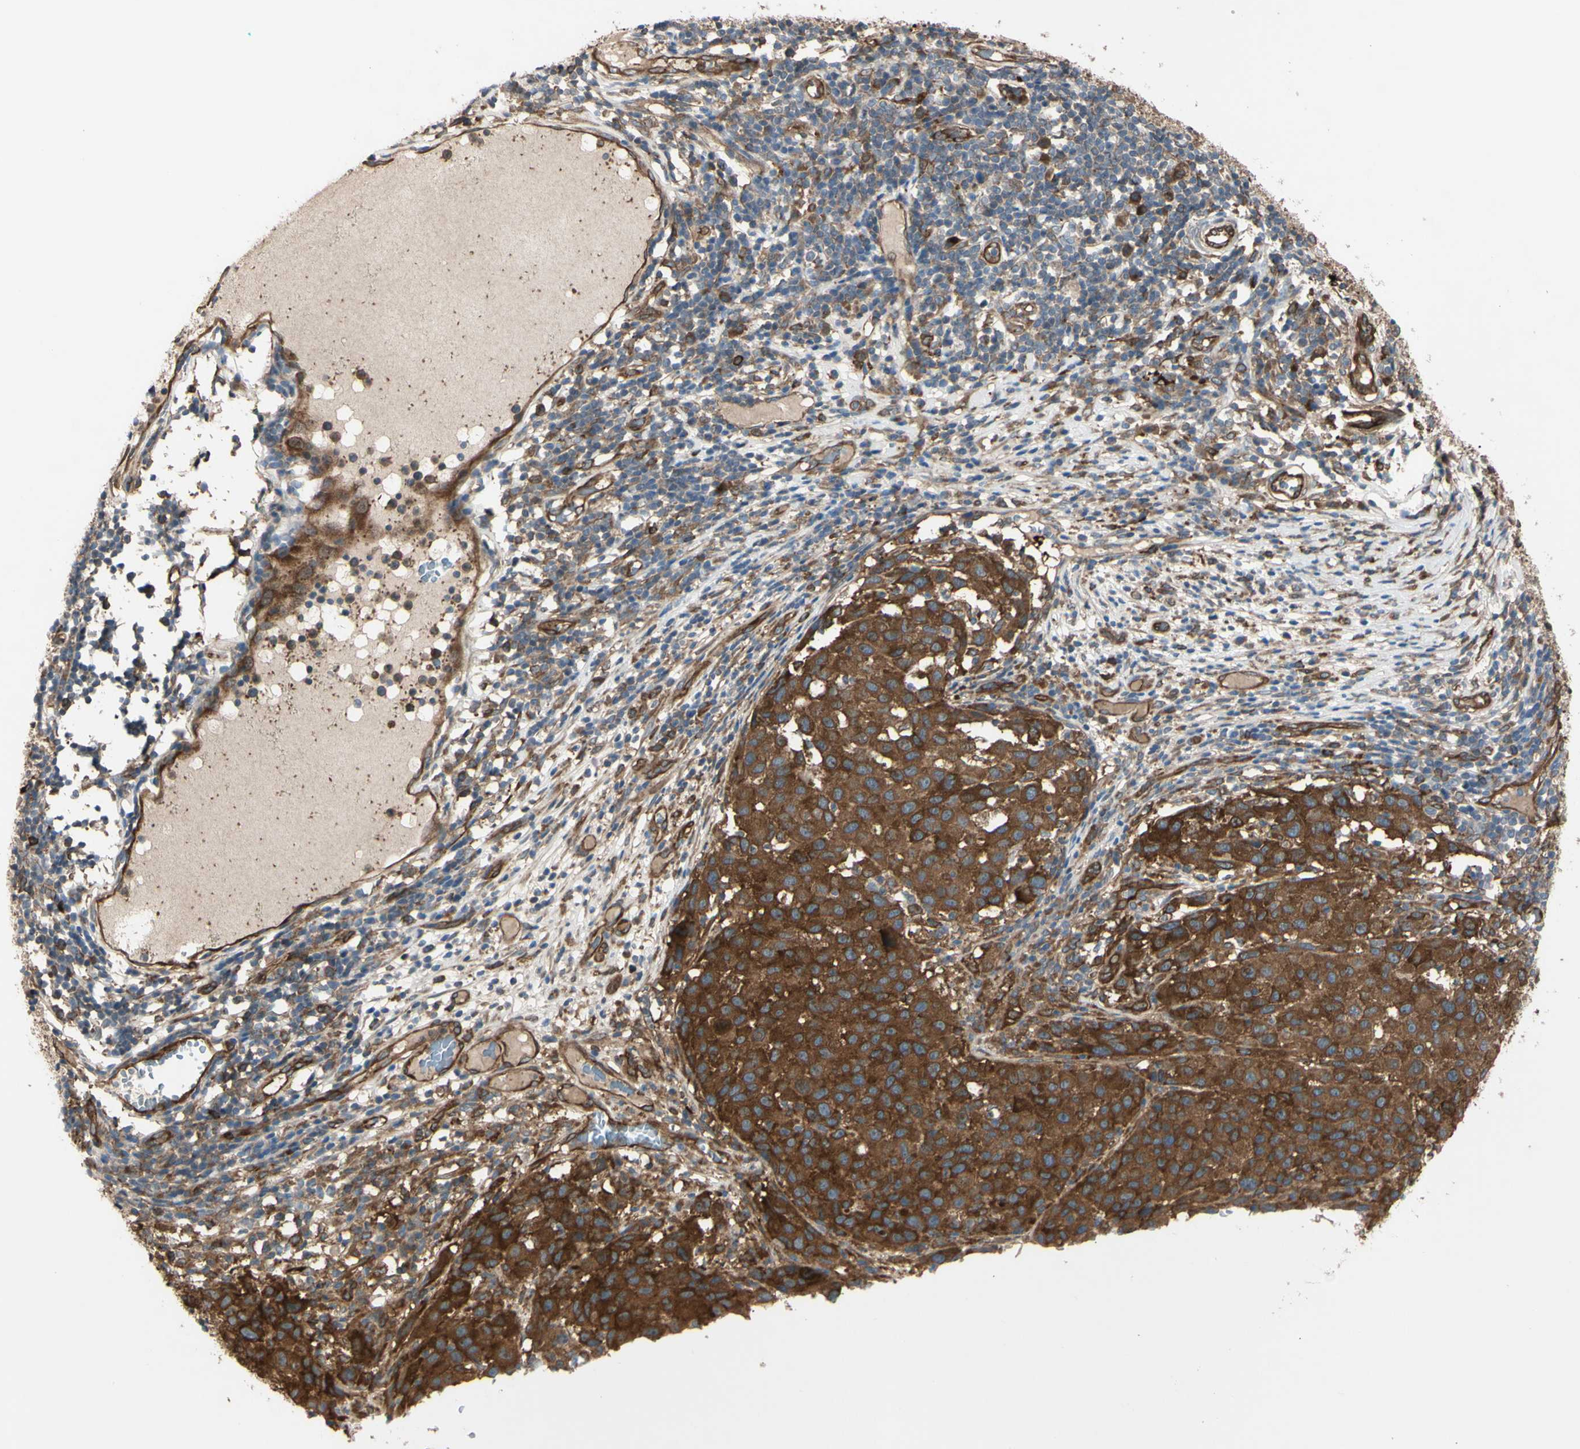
{"staining": {"intensity": "strong", "quantity": ">75%", "location": "cytoplasmic/membranous"}, "tissue": "melanoma", "cell_type": "Tumor cells", "image_type": "cancer", "snomed": [{"axis": "morphology", "description": "Malignant melanoma, Metastatic site"}, {"axis": "topography", "description": "Lymph node"}], "caption": "Melanoma stained with a brown dye shows strong cytoplasmic/membranous positive positivity in approximately >75% of tumor cells.", "gene": "PTPN12", "patient": {"sex": "male", "age": 61}}